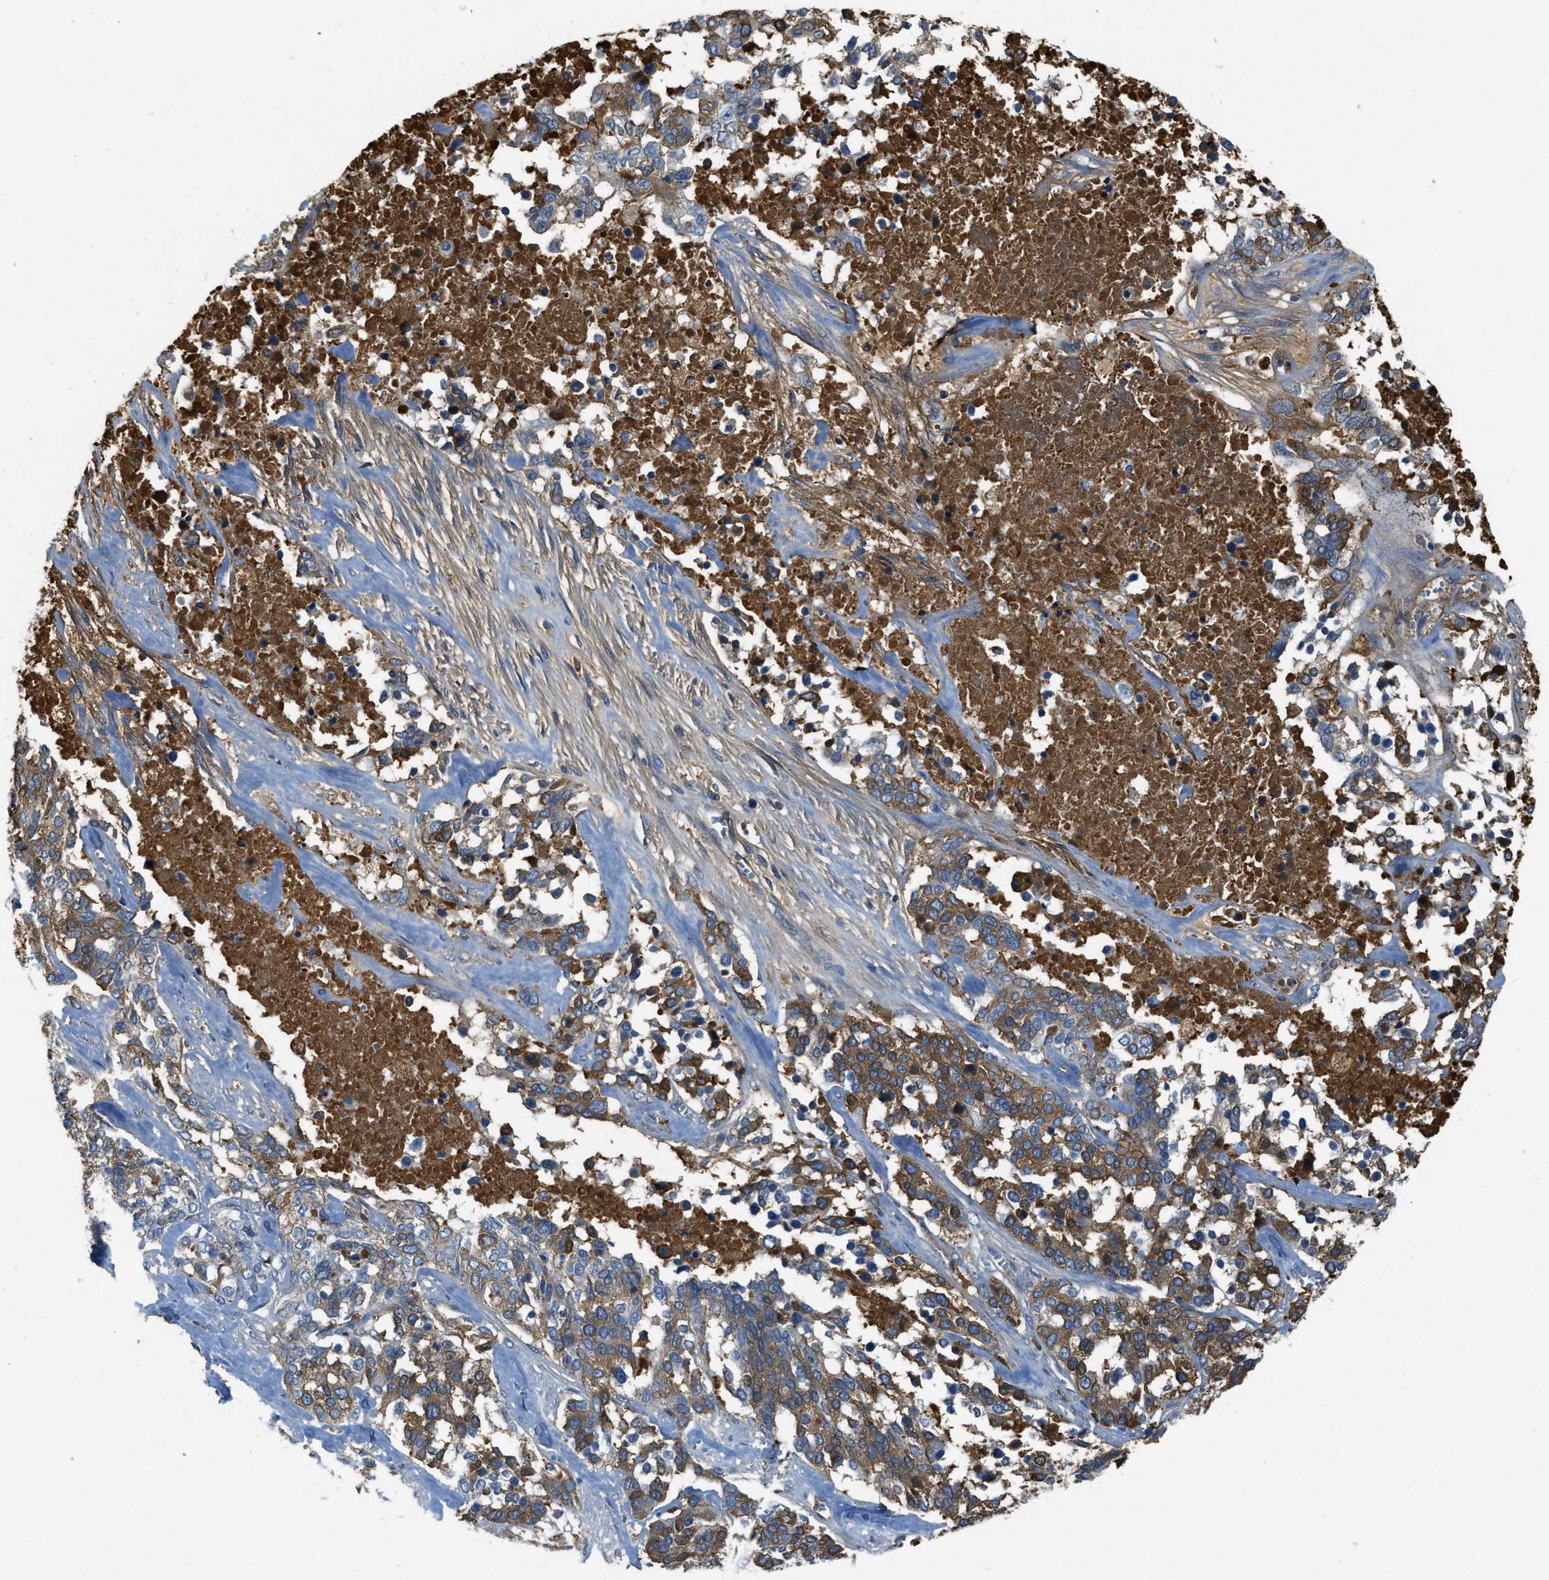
{"staining": {"intensity": "moderate", "quantity": ">75%", "location": "cytoplasmic/membranous"}, "tissue": "ovarian cancer", "cell_type": "Tumor cells", "image_type": "cancer", "snomed": [{"axis": "morphology", "description": "Cystadenocarcinoma, serous, NOS"}, {"axis": "topography", "description": "Ovary"}], "caption": "A high-resolution image shows IHC staining of ovarian cancer, which reveals moderate cytoplasmic/membranous staining in about >75% of tumor cells.", "gene": "PRTN3", "patient": {"sex": "female", "age": 44}}